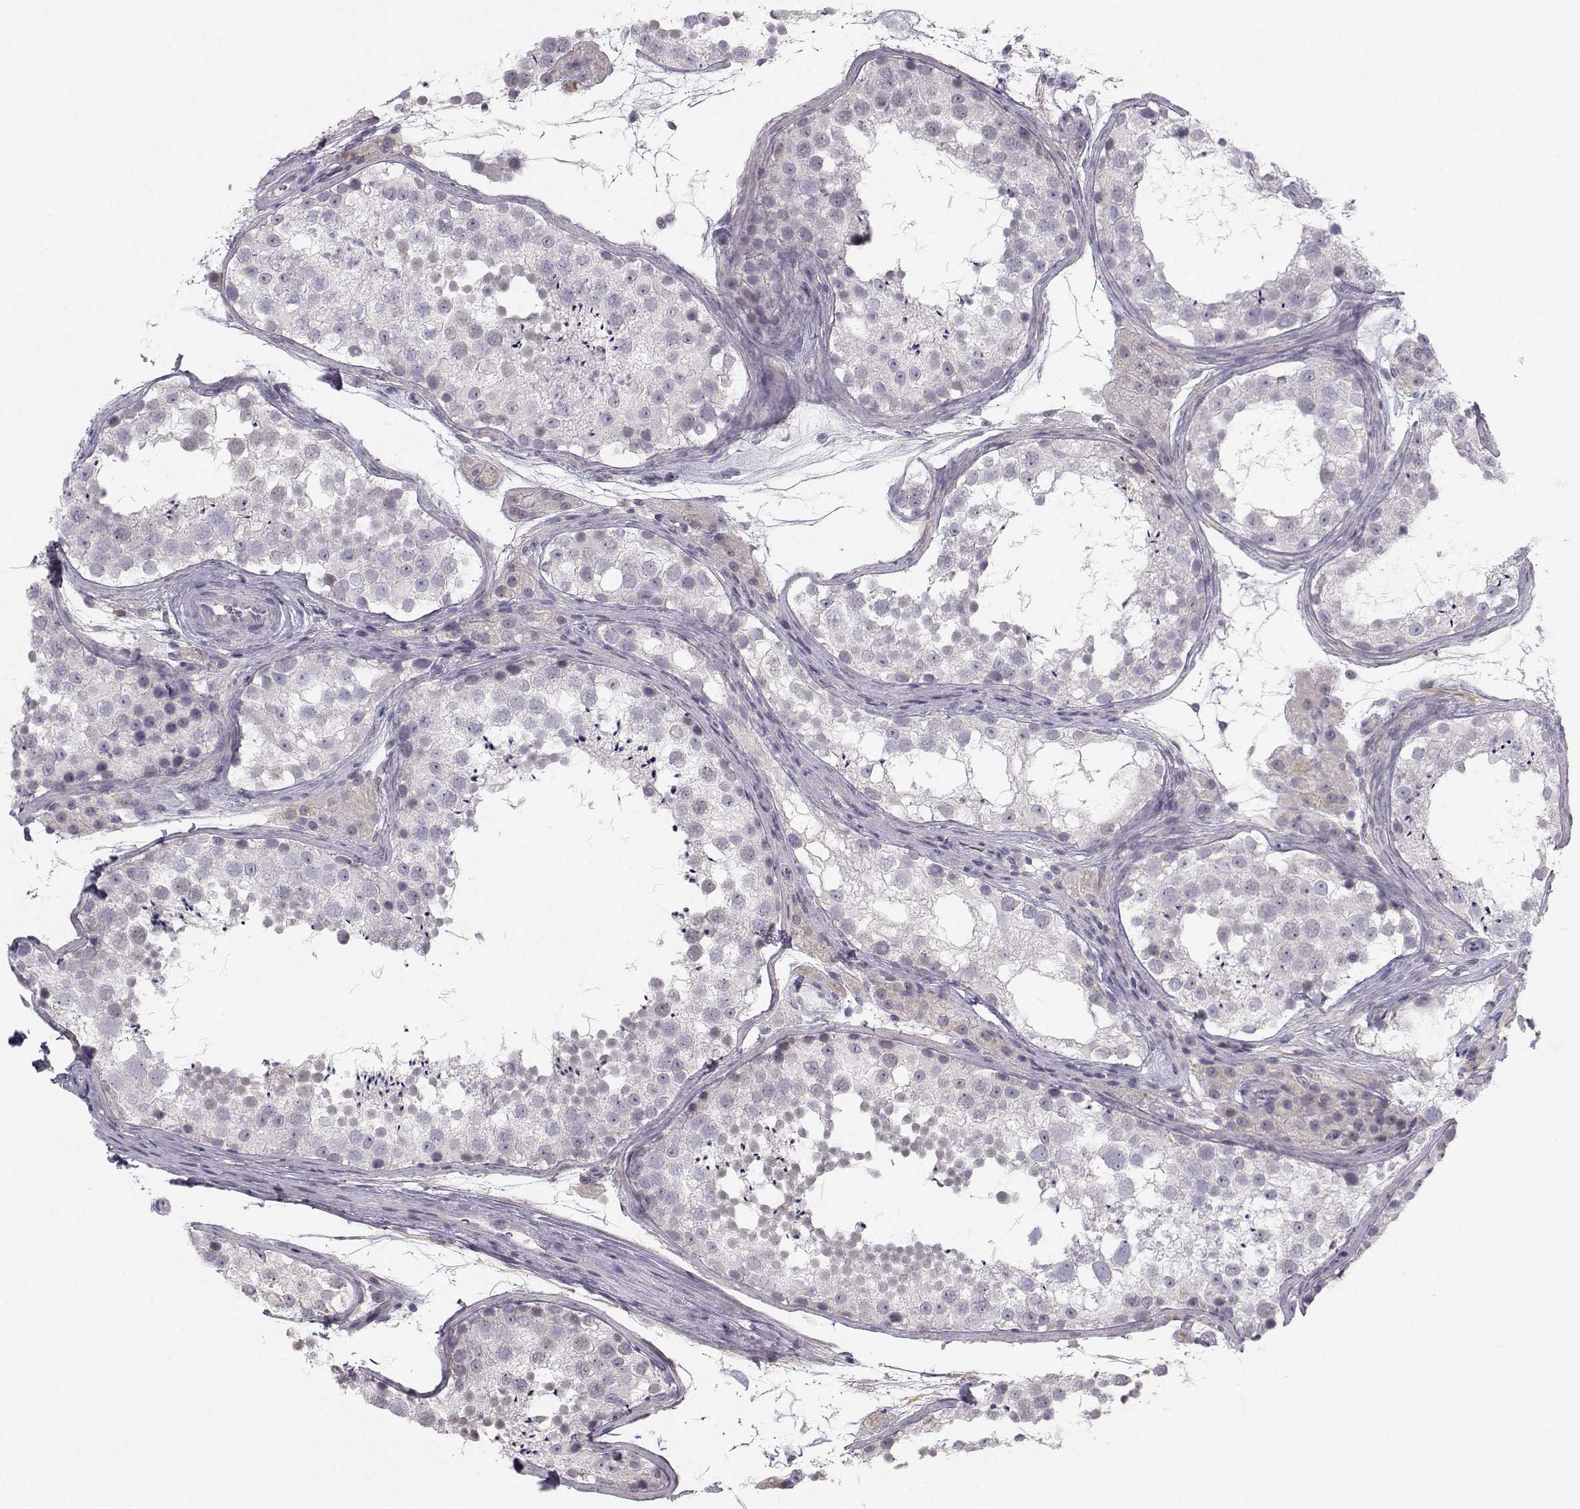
{"staining": {"intensity": "negative", "quantity": "none", "location": "none"}, "tissue": "testis", "cell_type": "Cells in seminiferous ducts", "image_type": "normal", "snomed": [{"axis": "morphology", "description": "Normal tissue, NOS"}, {"axis": "topography", "description": "Testis"}], "caption": "The immunohistochemistry (IHC) image has no significant expression in cells in seminiferous ducts of testis.", "gene": "ZNF185", "patient": {"sex": "male", "age": 41}}